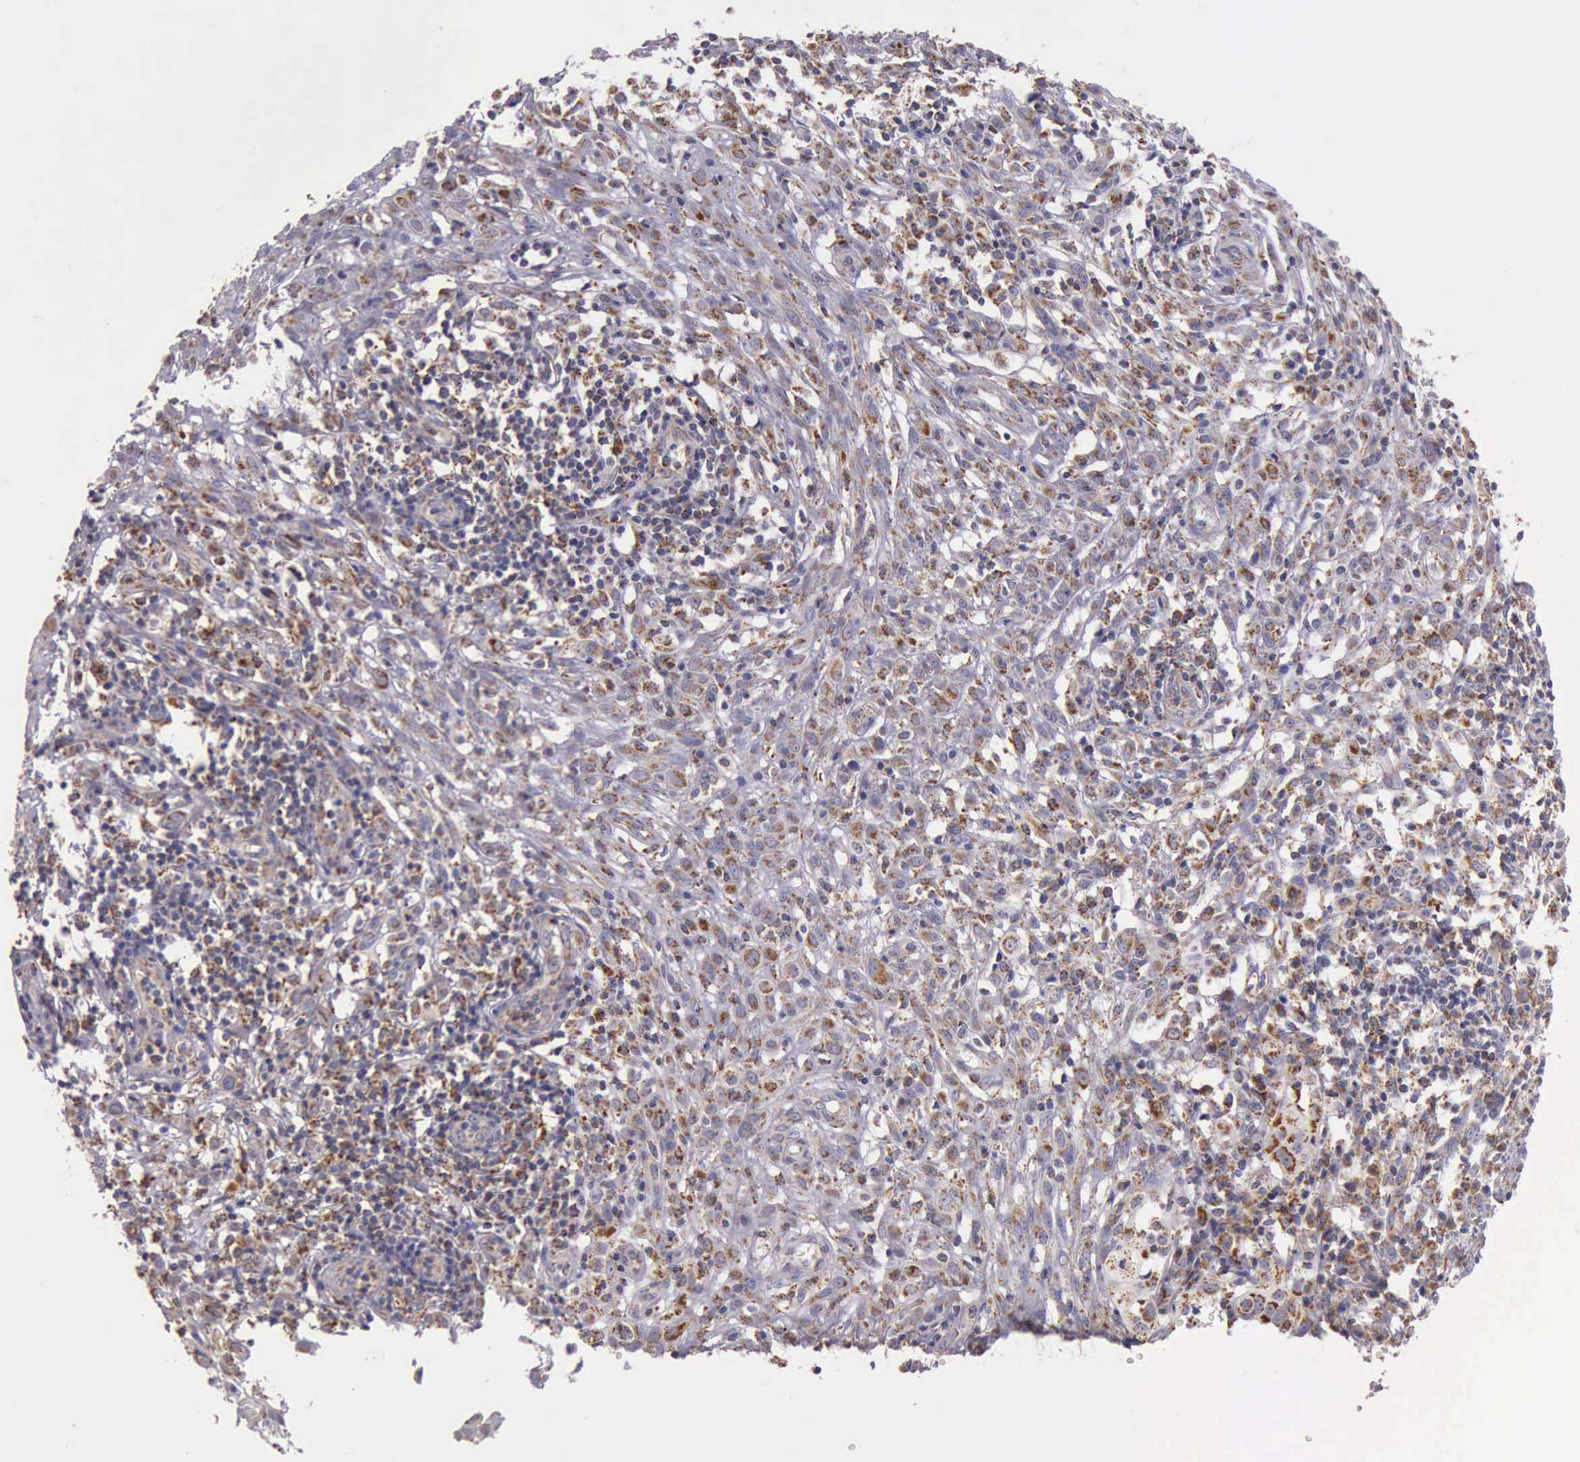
{"staining": {"intensity": "moderate", "quantity": ">75%", "location": "cytoplasmic/membranous"}, "tissue": "melanoma", "cell_type": "Tumor cells", "image_type": "cancer", "snomed": [{"axis": "morphology", "description": "Malignant melanoma, NOS"}, {"axis": "topography", "description": "Skin"}], "caption": "This image displays immunohistochemistry staining of melanoma, with medium moderate cytoplasmic/membranous expression in approximately >75% of tumor cells.", "gene": "TXN2", "patient": {"sex": "female", "age": 52}}